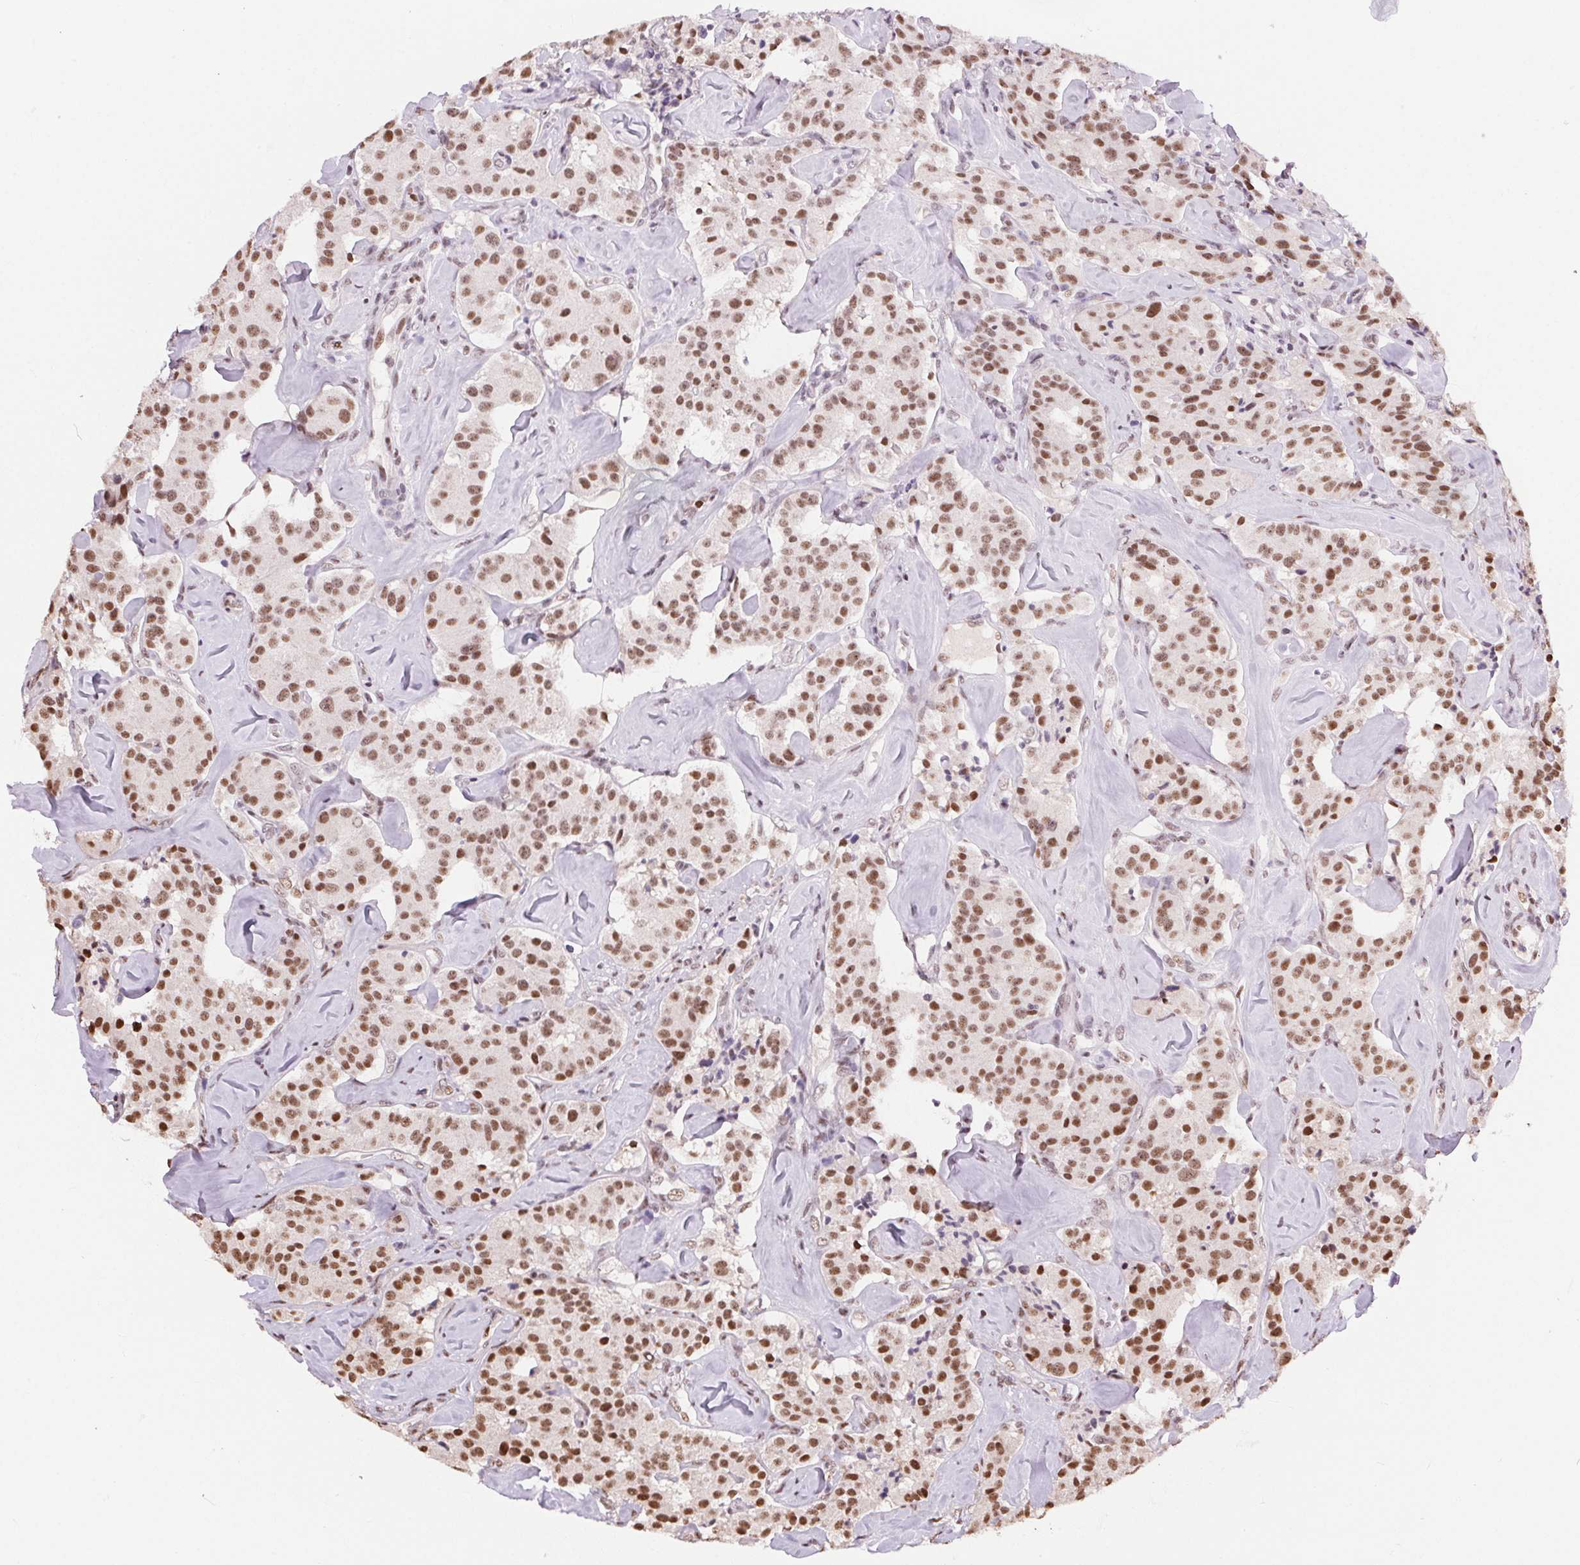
{"staining": {"intensity": "moderate", "quantity": ">75%", "location": "nuclear"}, "tissue": "carcinoid", "cell_type": "Tumor cells", "image_type": "cancer", "snomed": [{"axis": "morphology", "description": "Carcinoid, malignant, NOS"}, {"axis": "topography", "description": "Pancreas"}], "caption": "Human carcinoid stained with a brown dye displays moderate nuclear positive expression in approximately >75% of tumor cells.", "gene": "RAD23A", "patient": {"sex": "male", "age": 41}}